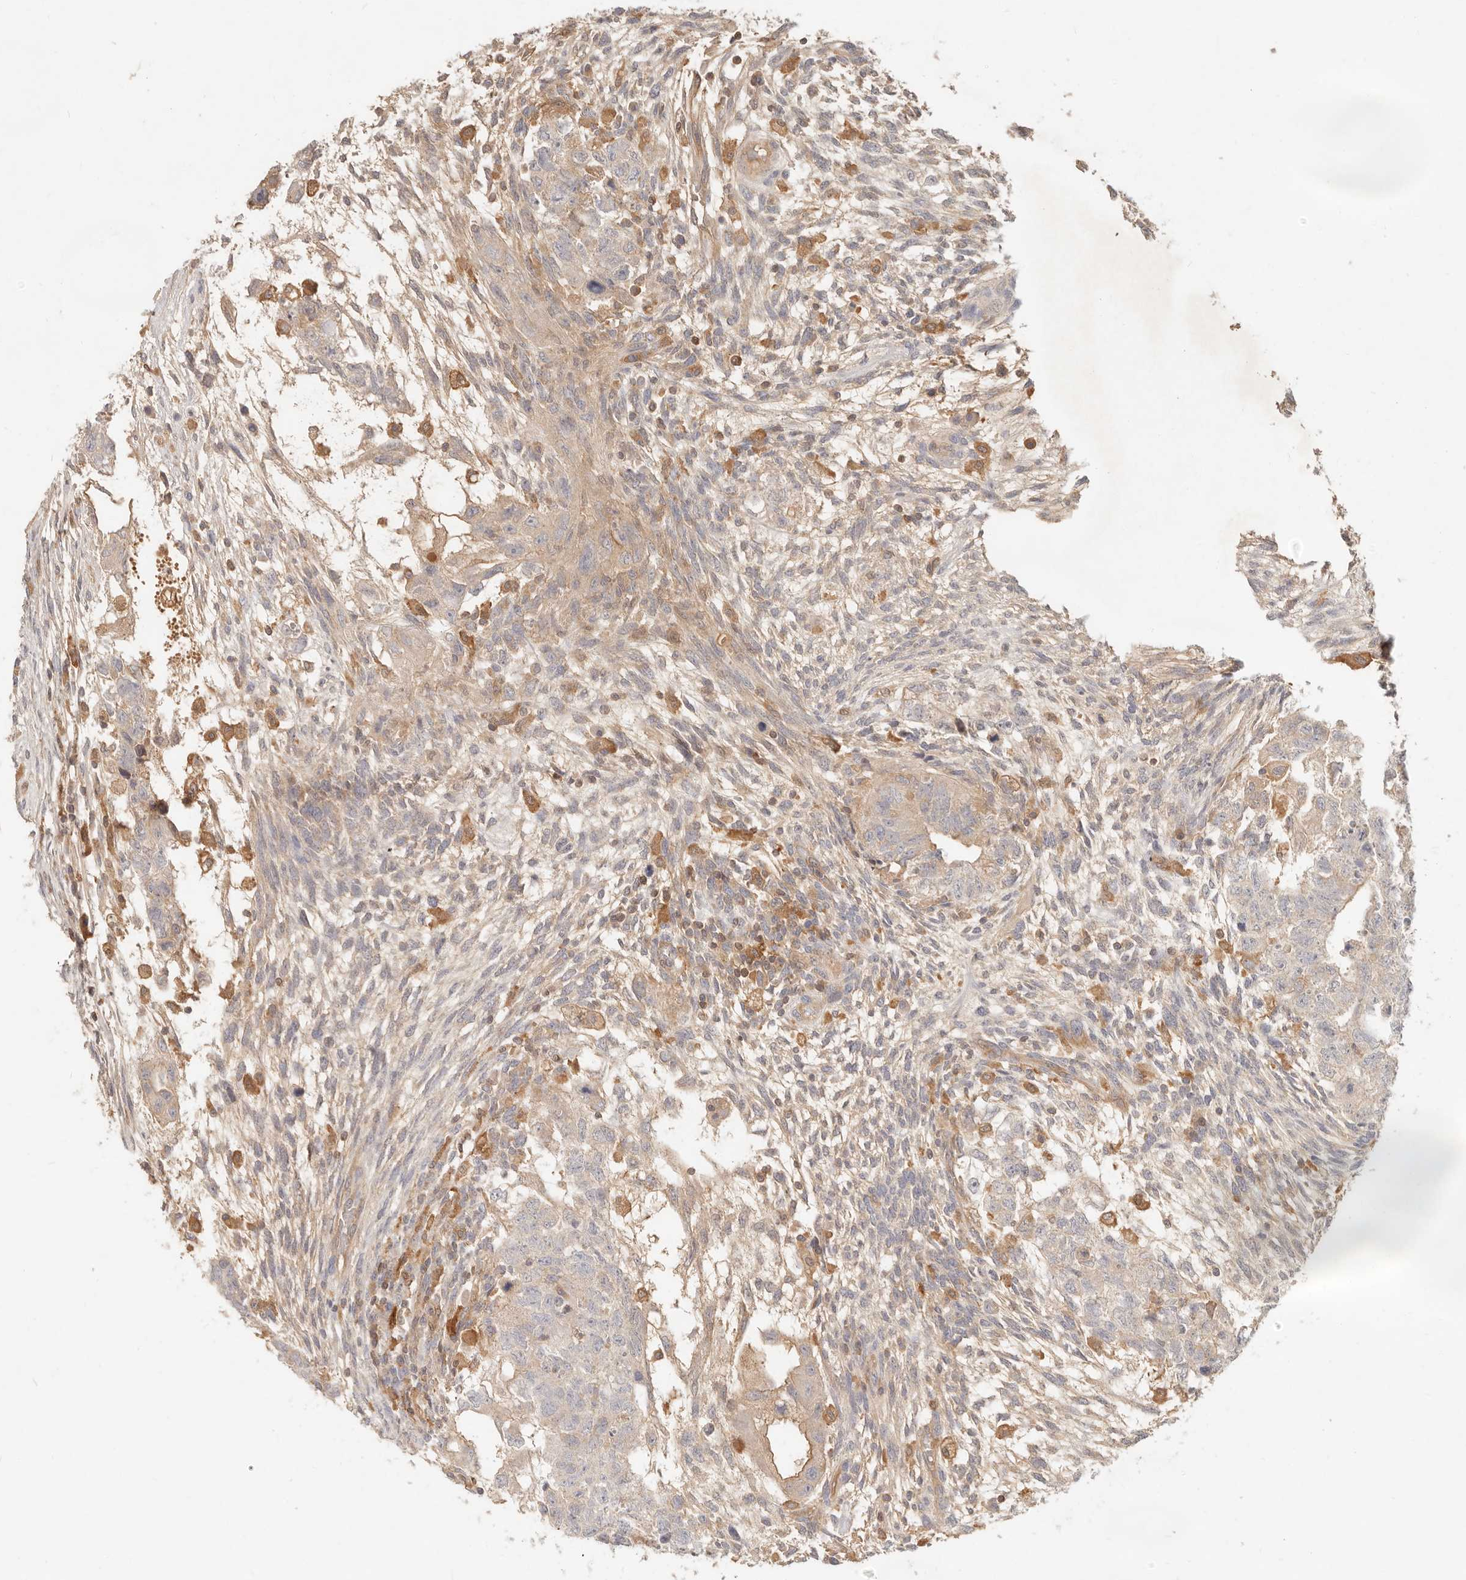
{"staining": {"intensity": "weak", "quantity": "<25%", "location": "cytoplasmic/membranous"}, "tissue": "testis cancer", "cell_type": "Tumor cells", "image_type": "cancer", "snomed": [{"axis": "morphology", "description": "Normal tissue, NOS"}, {"axis": "morphology", "description": "Carcinoma, Embryonal, NOS"}, {"axis": "topography", "description": "Testis"}], "caption": "Human embryonal carcinoma (testis) stained for a protein using immunohistochemistry displays no expression in tumor cells.", "gene": "NECAP2", "patient": {"sex": "male", "age": 36}}